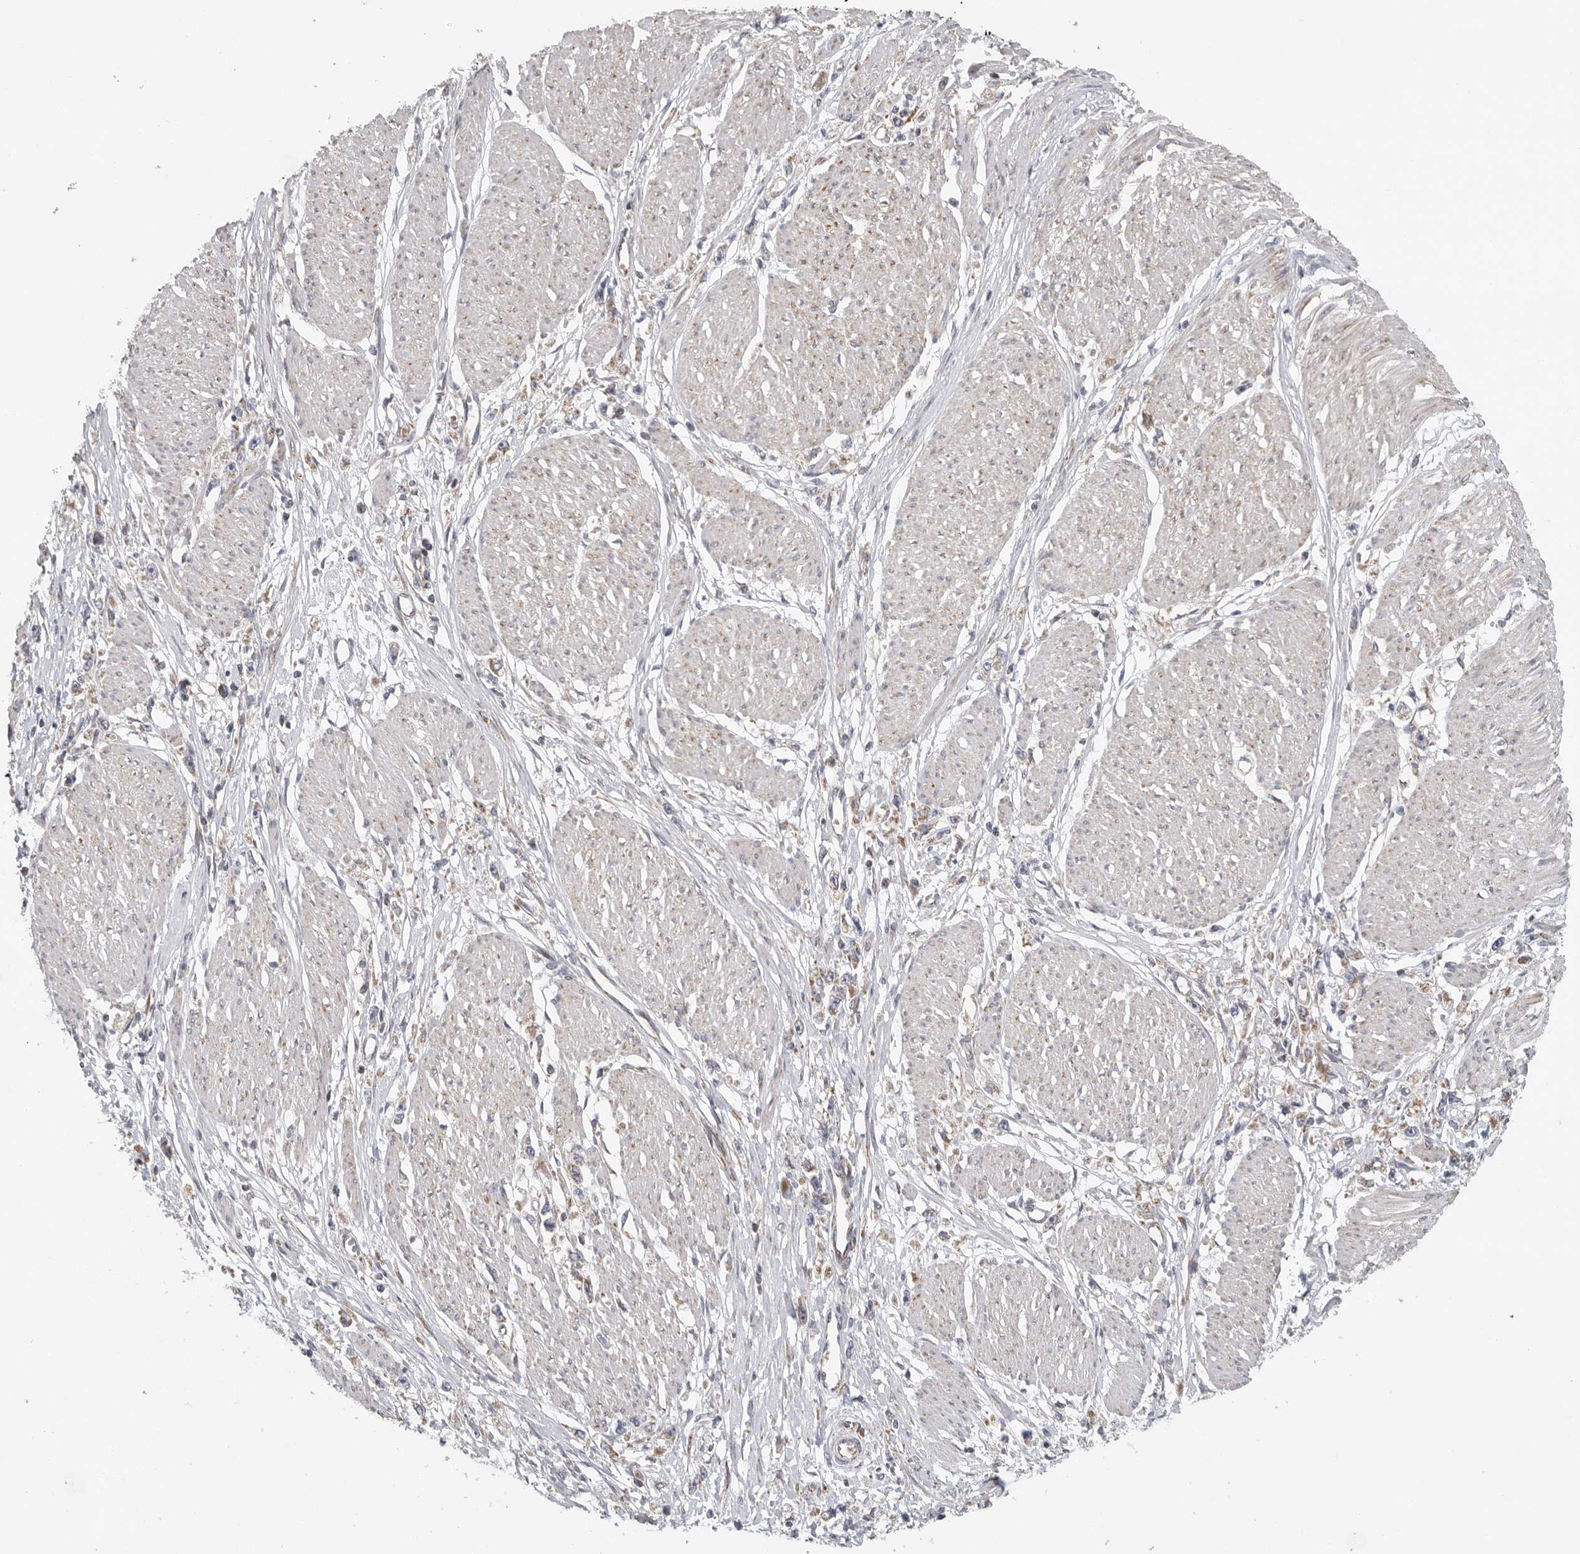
{"staining": {"intensity": "weak", "quantity": ">75%", "location": "cytoplasmic/membranous"}, "tissue": "stomach cancer", "cell_type": "Tumor cells", "image_type": "cancer", "snomed": [{"axis": "morphology", "description": "Adenocarcinoma, NOS"}, {"axis": "topography", "description": "Stomach"}], "caption": "Immunohistochemical staining of human stomach cancer (adenocarcinoma) displays low levels of weak cytoplasmic/membranous protein expression in approximately >75% of tumor cells.", "gene": "FKBP8", "patient": {"sex": "female", "age": 59}}